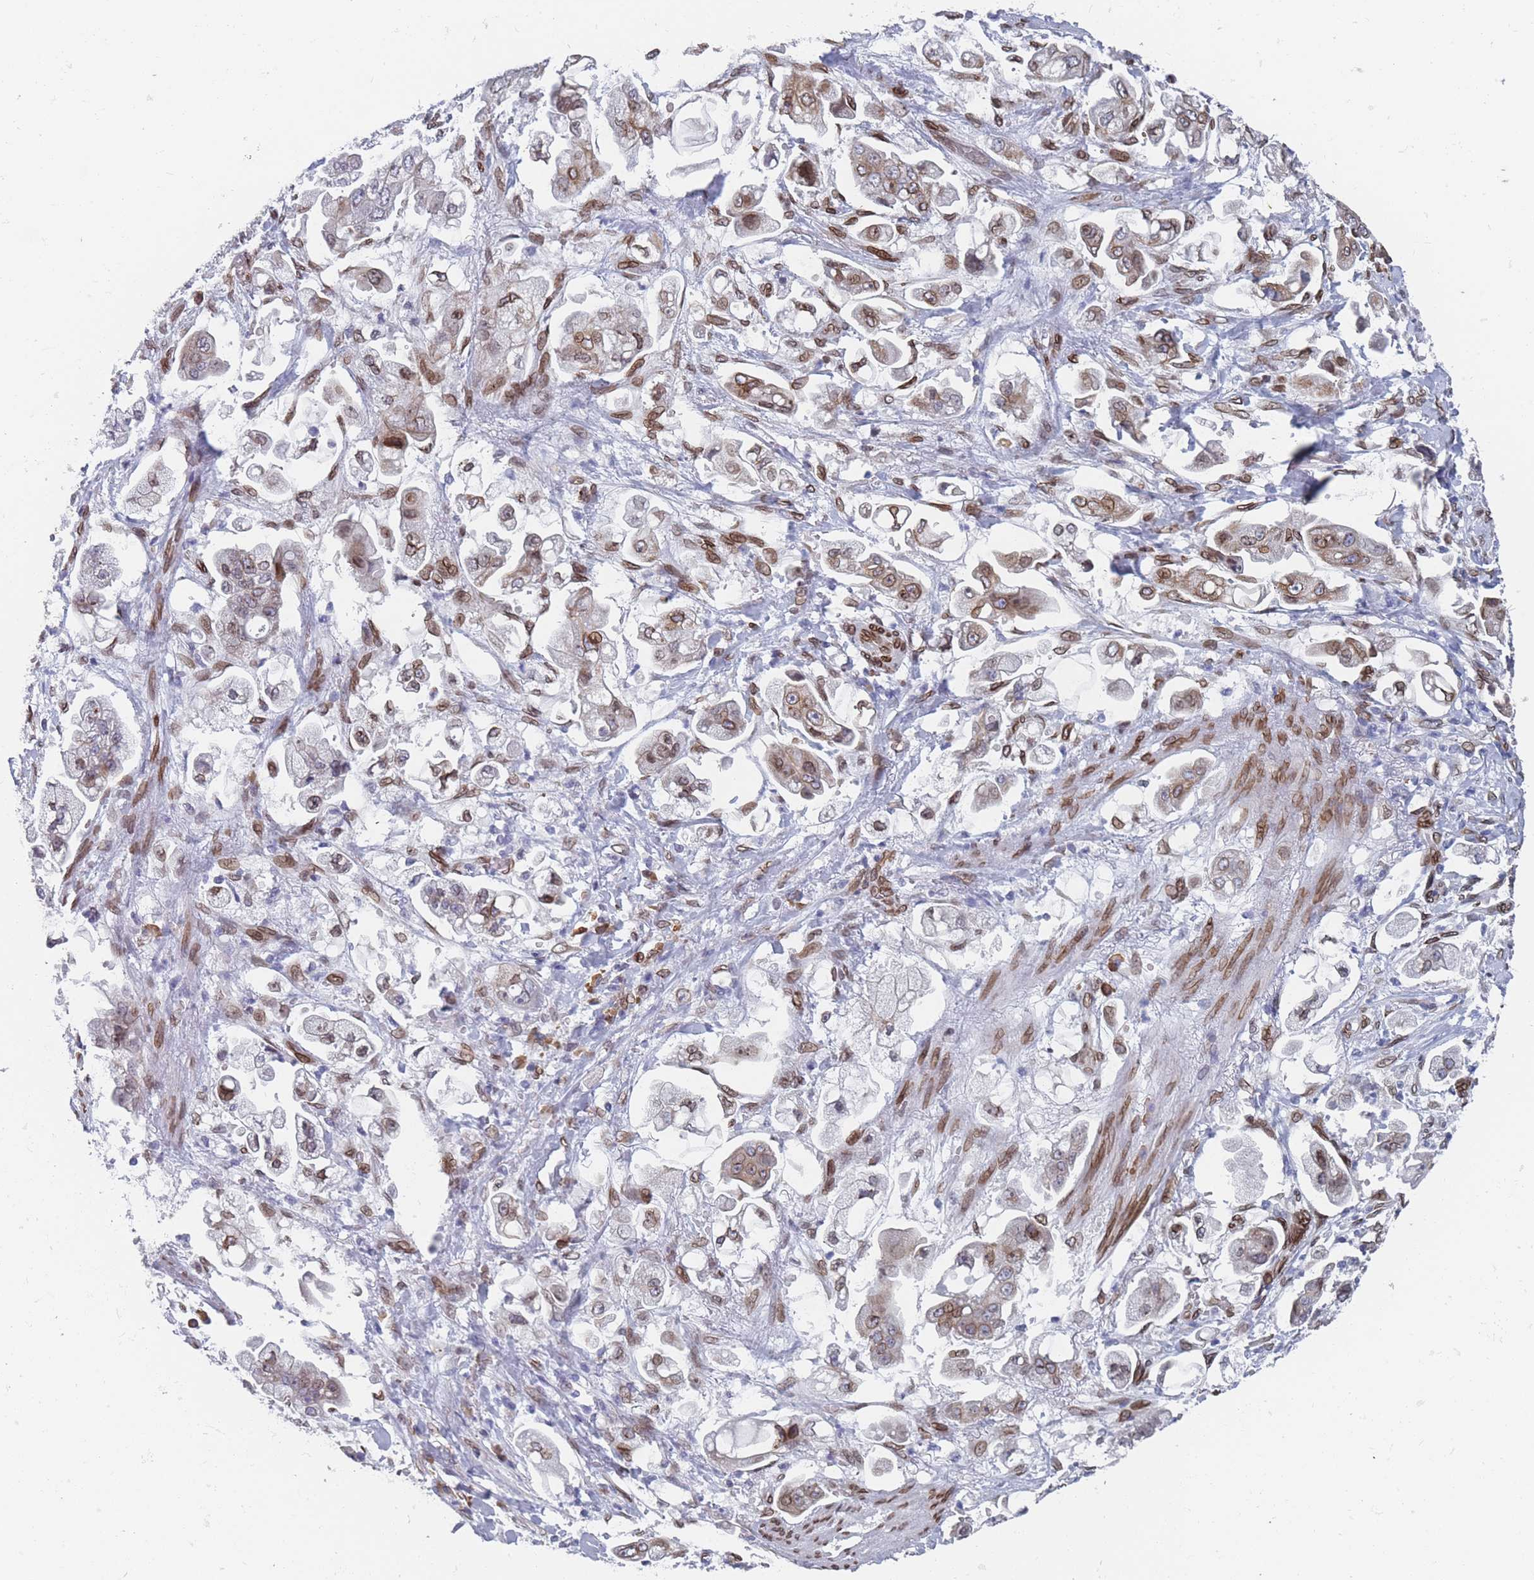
{"staining": {"intensity": "moderate", "quantity": "<25%", "location": "cytoplasmic/membranous,nuclear"}, "tissue": "stomach cancer", "cell_type": "Tumor cells", "image_type": "cancer", "snomed": [{"axis": "morphology", "description": "Adenocarcinoma, NOS"}, {"axis": "topography", "description": "Stomach"}], "caption": "Protein staining of adenocarcinoma (stomach) tissue reveals moderate cytoplasmic/membranous and nuclear positivity in approximately <25% of tumor cells.", "gene": "ZBTB1", "patient": {"sex": "male", "age": 62}}